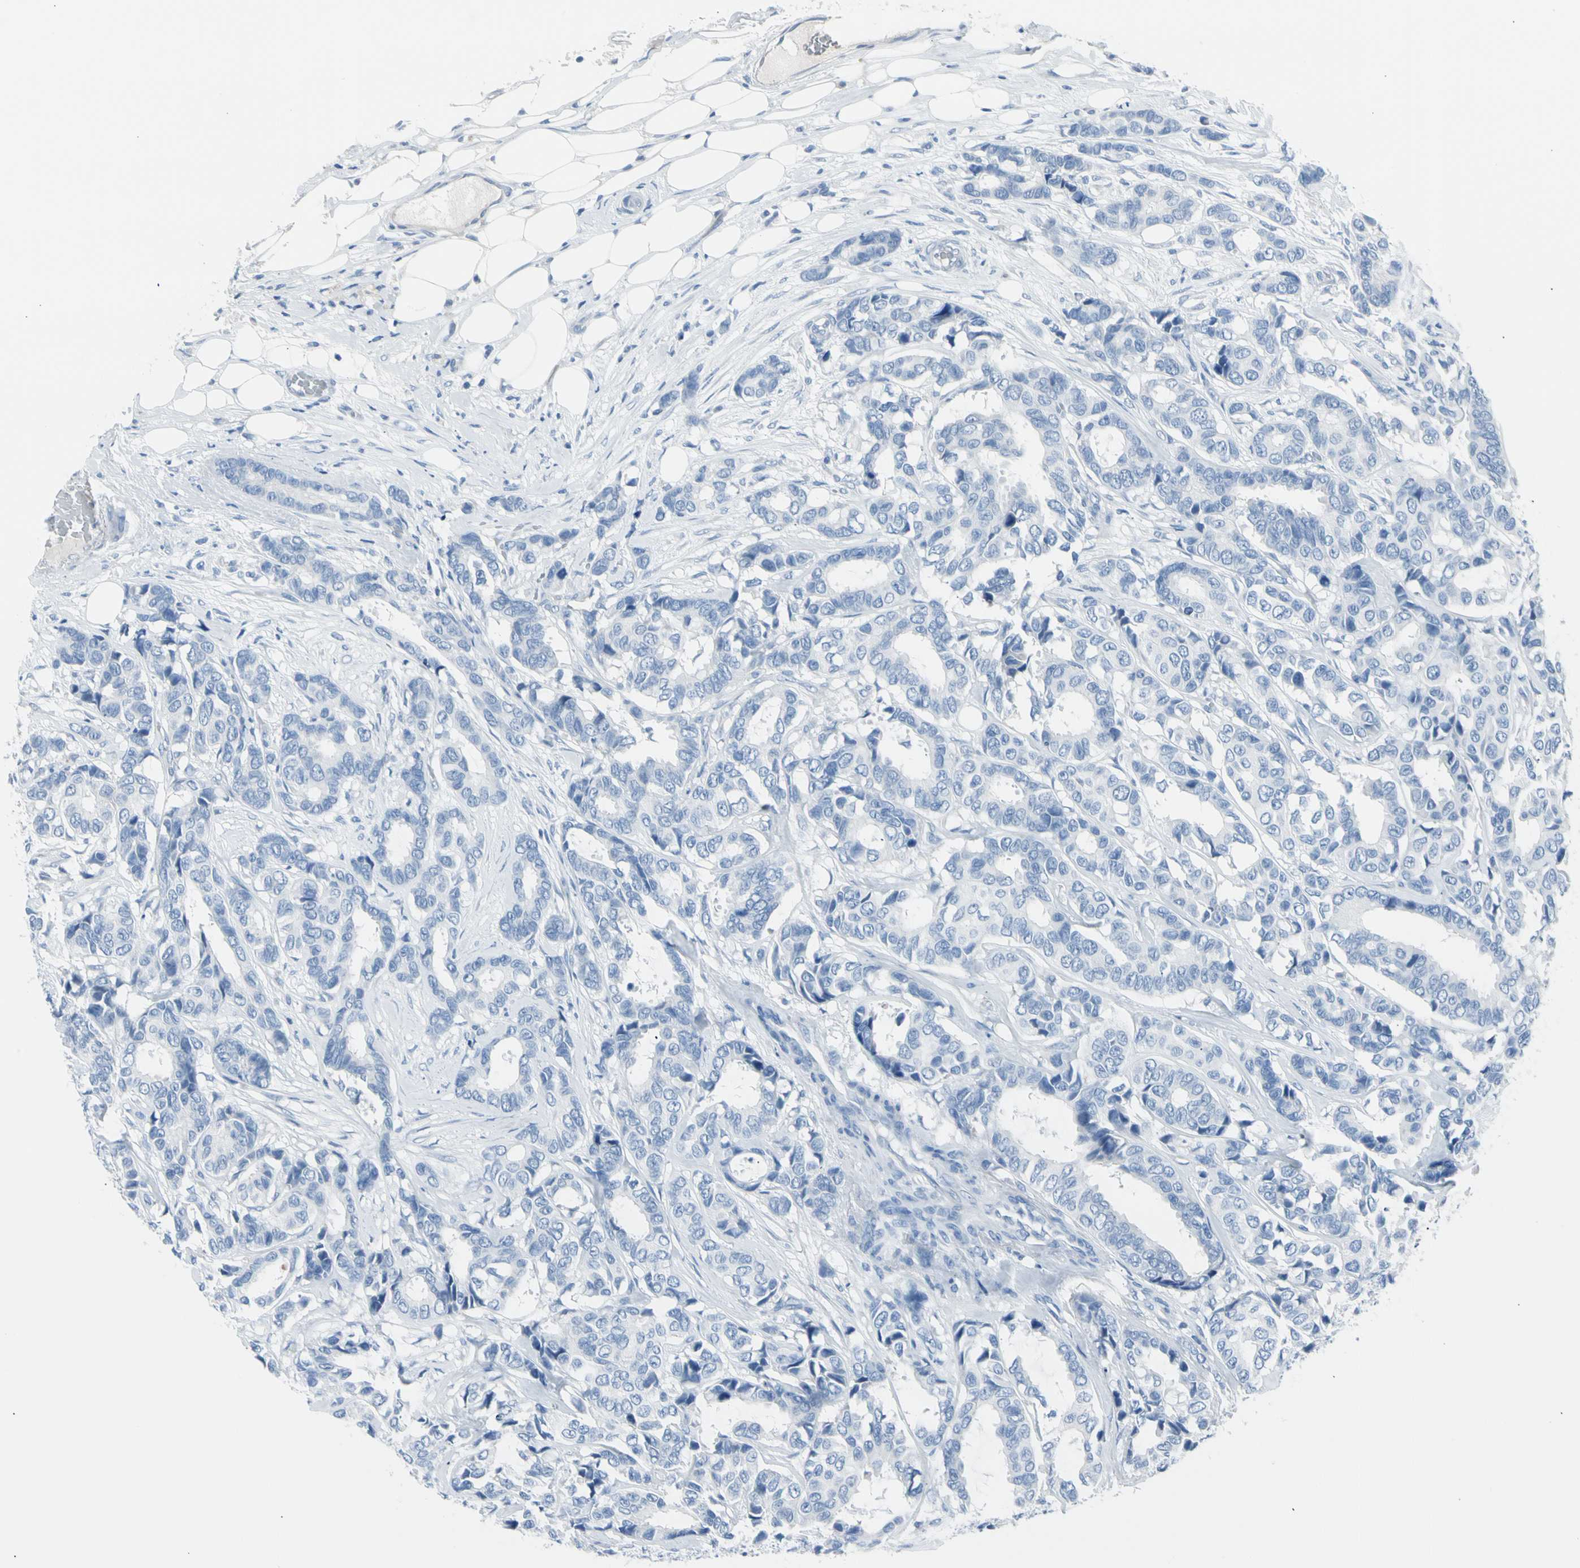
{"staining": {"intensity": "negative", "quantity": "none", "location": "none"}, "tissue": "breast cancer", "cell_type": "Tumor cells", "image_type": "cancer", "snomed": [{"axis": "morphology", "description": "Duct carcinoma"}, {"axis": "topography", "description": "Breast"}], "caption": "The photomicrograph reveals no significant positivity in tumor cells of infiltrating ductal carcinoma (breast).", "gene": "TPO", "patient": {"sex": "female", "age": 87}}